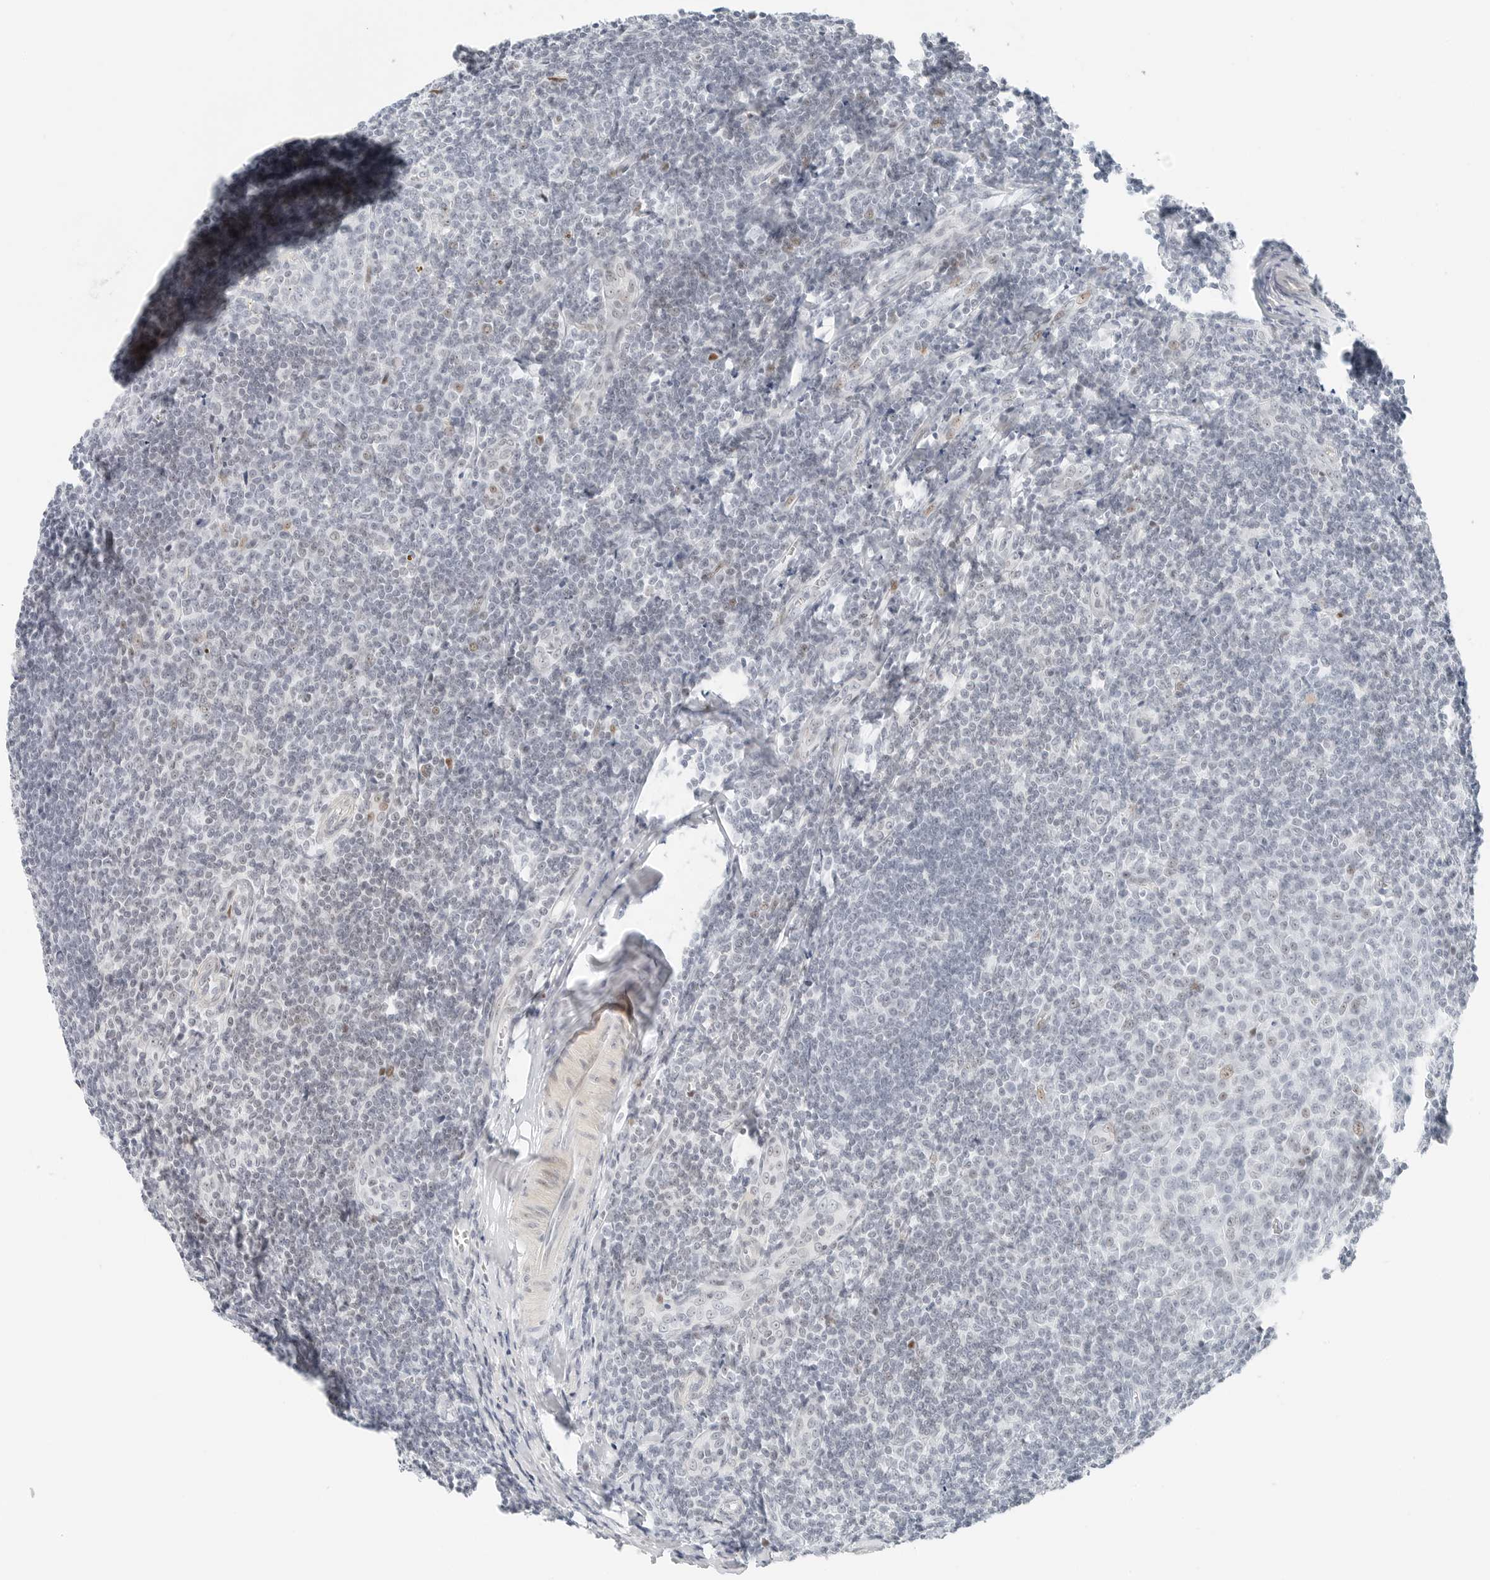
{"staining": {"intensity": "negative", "quantity": "none", "location": "none"}, "tissue": "tonsil", "cell_type": "Germinal center cells", "image_type": "normal", "snomed": [{"axis": "morphology", "description": "Normal tissue, NOS"}, {"axis": "topography", "description": "Tonsil"}], "caption": "Immunohistochemistry (IHC) of benign tonsil reveals no staining in germinal center cells. (DAB (3,3'-diaminobenzidine) IHC visualized using brightfield microscopy, high magnification).", "gene": "NTMT2", "patient": {"sex": "male", "age": 27}}